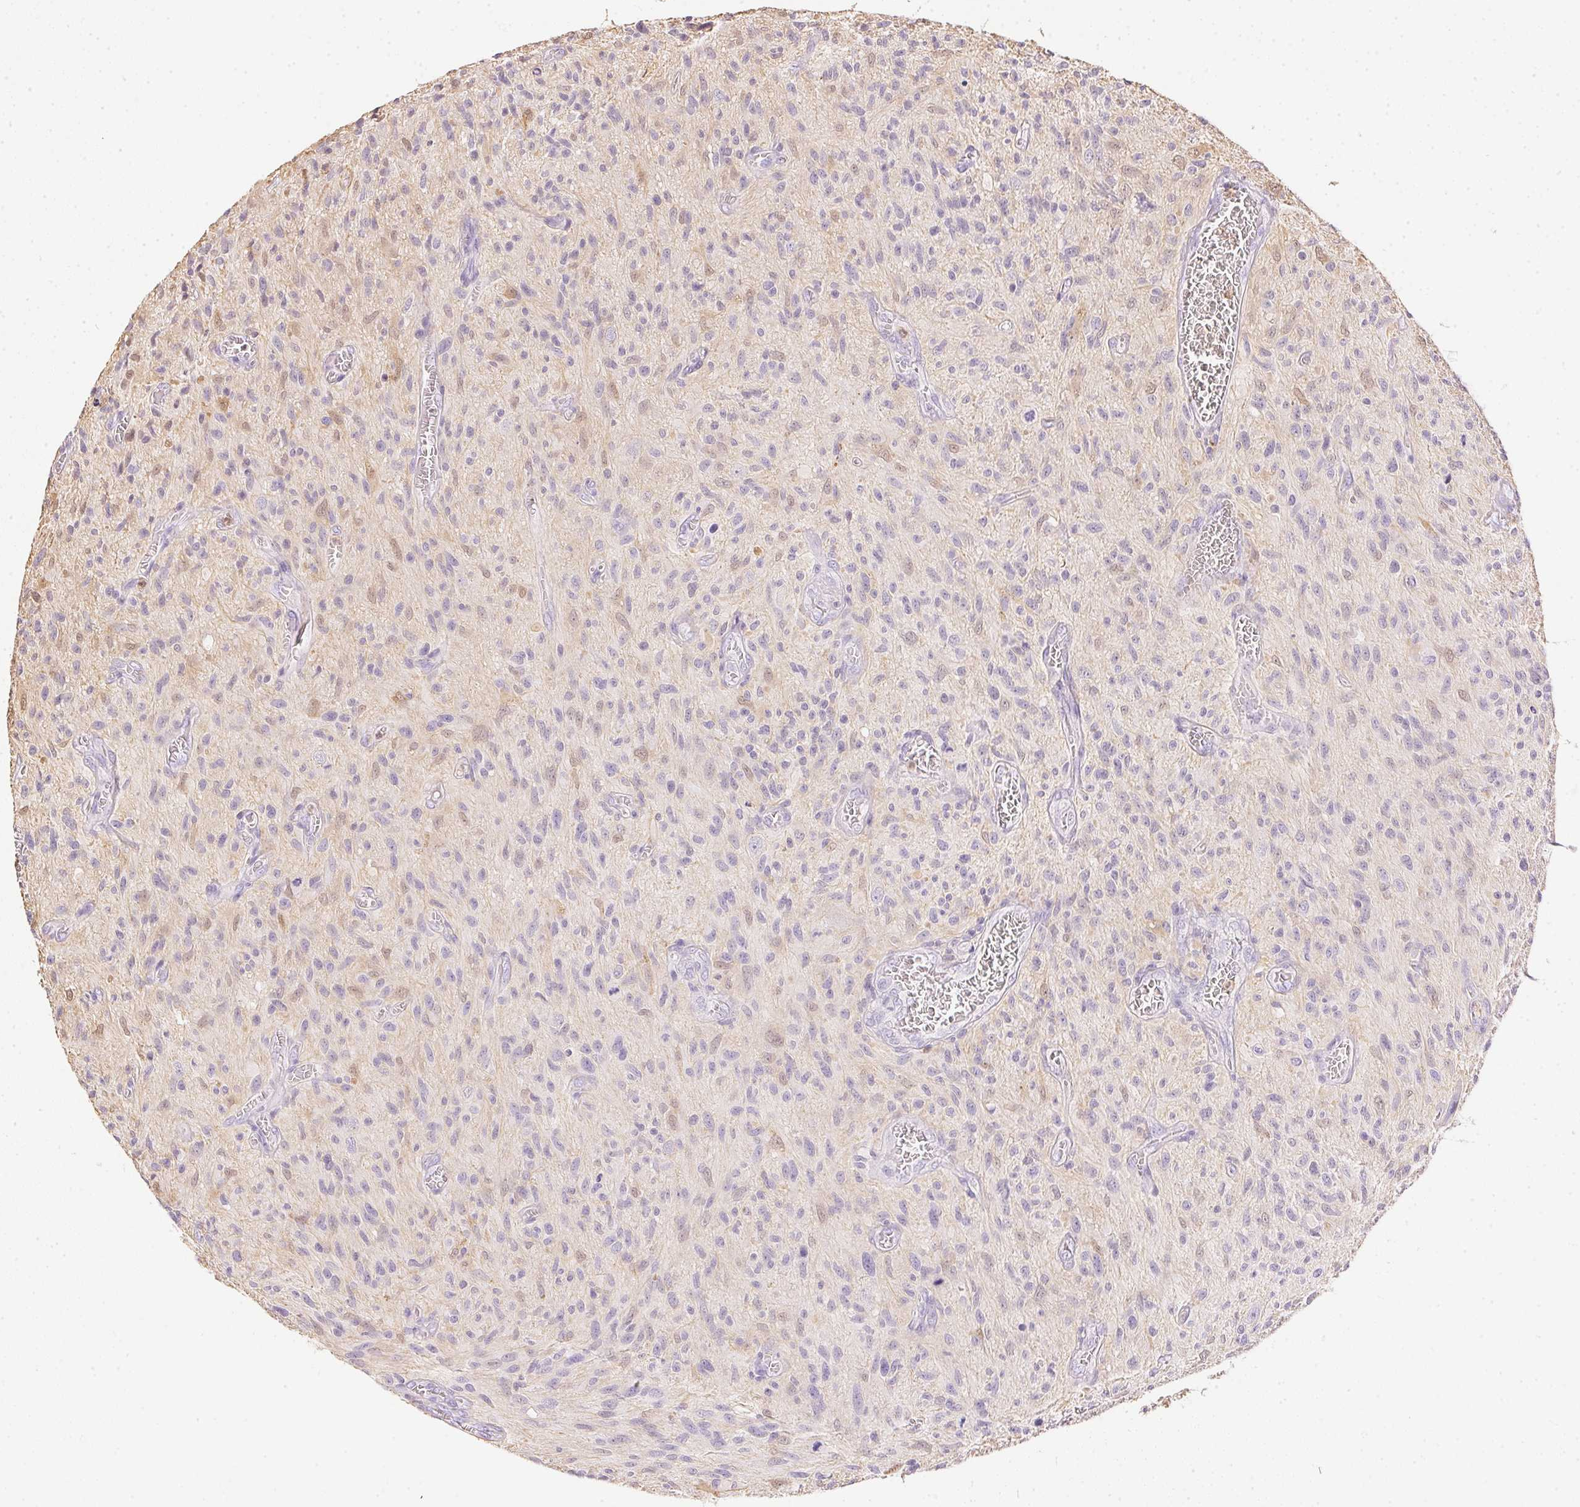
{"staining": {"intensity": "negative", "quantity": "none", "location": "none"}, "tissue": "glioma", "cell_type": "Tumor cells", "image_type": "cancer", "snomed": [{"axis": "morphology", "description": "Glioma, malignant, High grade"}, {"axis": "topography", "description": "Brain"}], "caption": "Tumor cells are negative for brown protein staining in malignant glioma (high-grade).", "gene": "S100A3", "patient": {"sex": "male", "age": 75}}